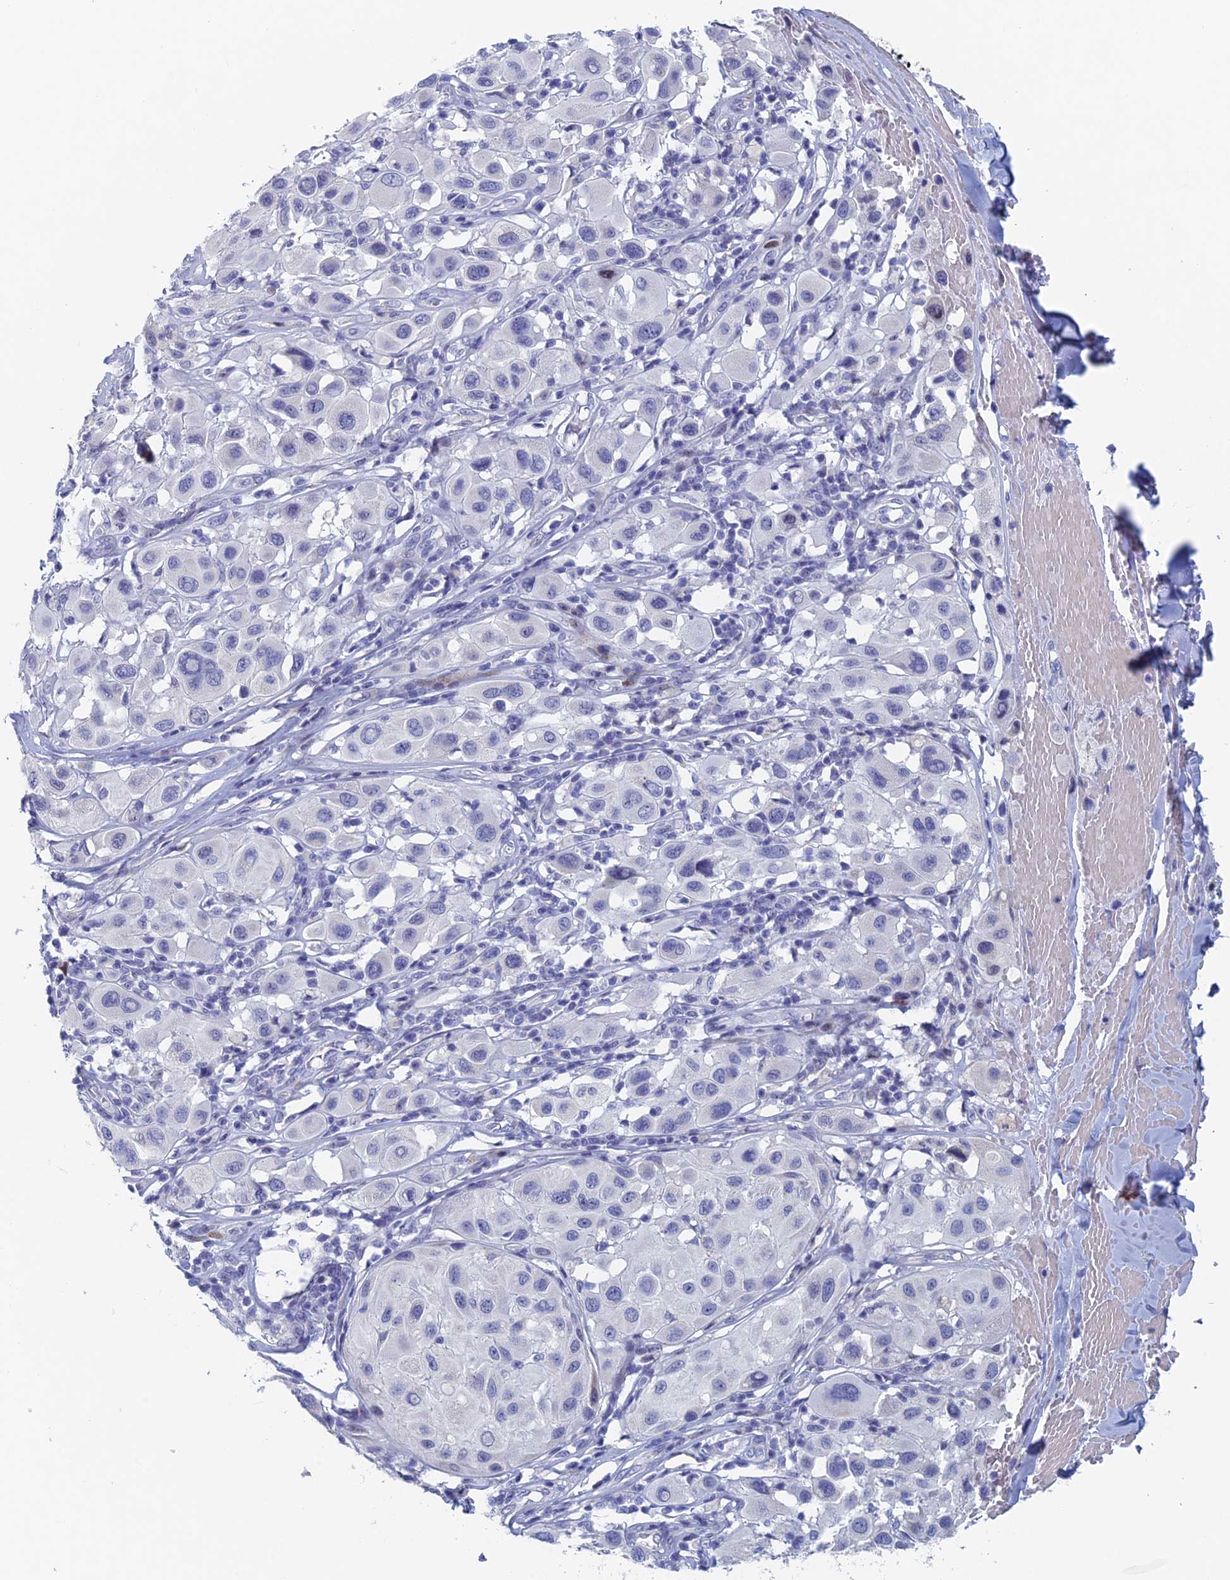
{"staining": {"intensity": "negative", "quantity": "none", "location": "none"}, "tissue": "melanoma", "cell_type": "Tumor cells", "image_type": "cancer", "snomed": [{"axis": "morphology", "description": "Malignant melanoma, Metastatic site"}, {"axis": "topography", "description": "Skin"}], "caption": "The histopathology image exhibits no significant staining in tumor cells of malignant melanoma (metastatic site).", "gene": "DRGX", "patient": {"sex": "male", "age": 41}}